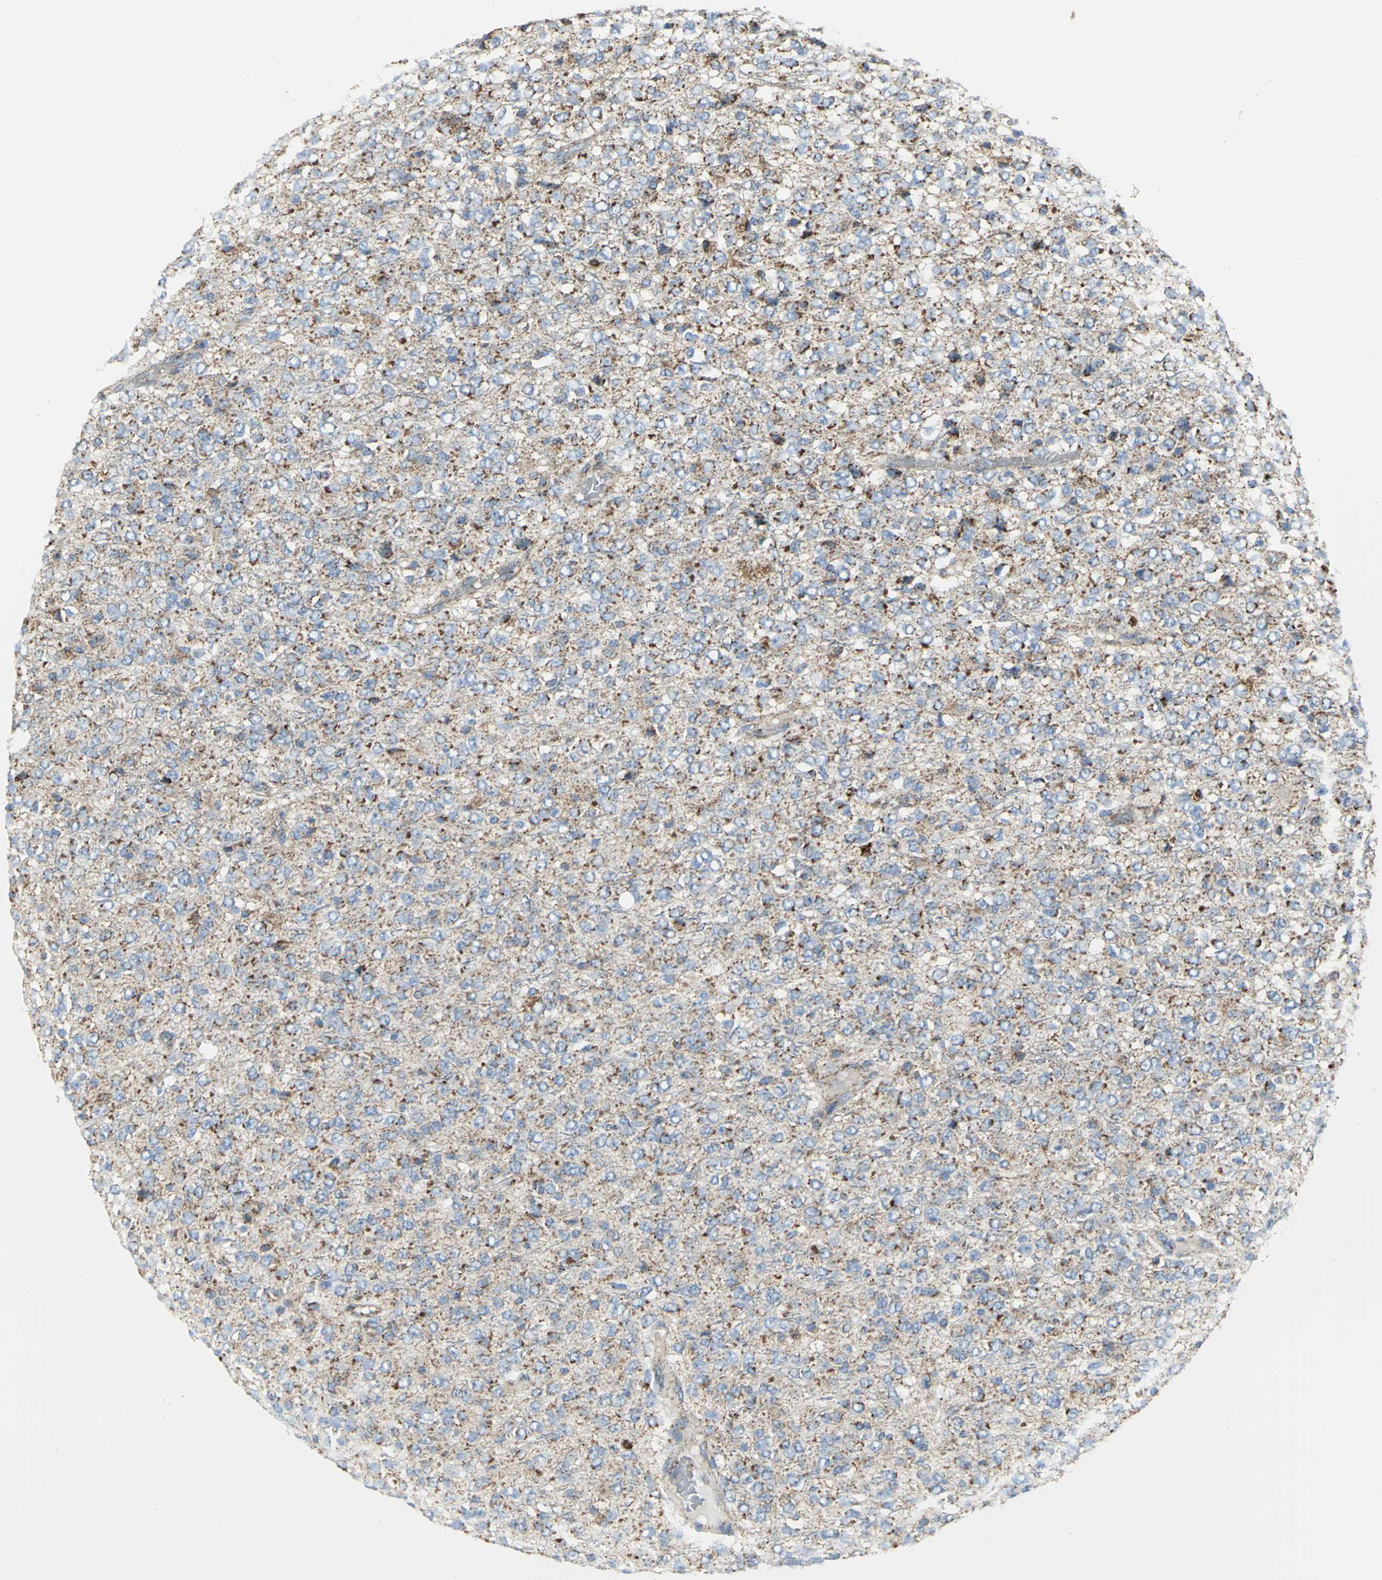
{"staining": {"intensity": "moderate", "quantity": "25%-75%", "location": "cytoplasmic/membranous"}, "tissue": "glioma", "cell_type": "Tumor cells", "image_type": "cancer", "snomed": [{"axis": "morphology", "description": "Glioma, malignant, High grade"}, {"axis": "topography", "description": "pancreas cauda"}], "caption": "DAB immunohistochemical staining of glioma shows moderate cytoplasmic/membranous protein positivity in approximately 25%-75% of tumor cells.", "gene": "NTRK1", "patient": {"sex": "male", "age": 60}}